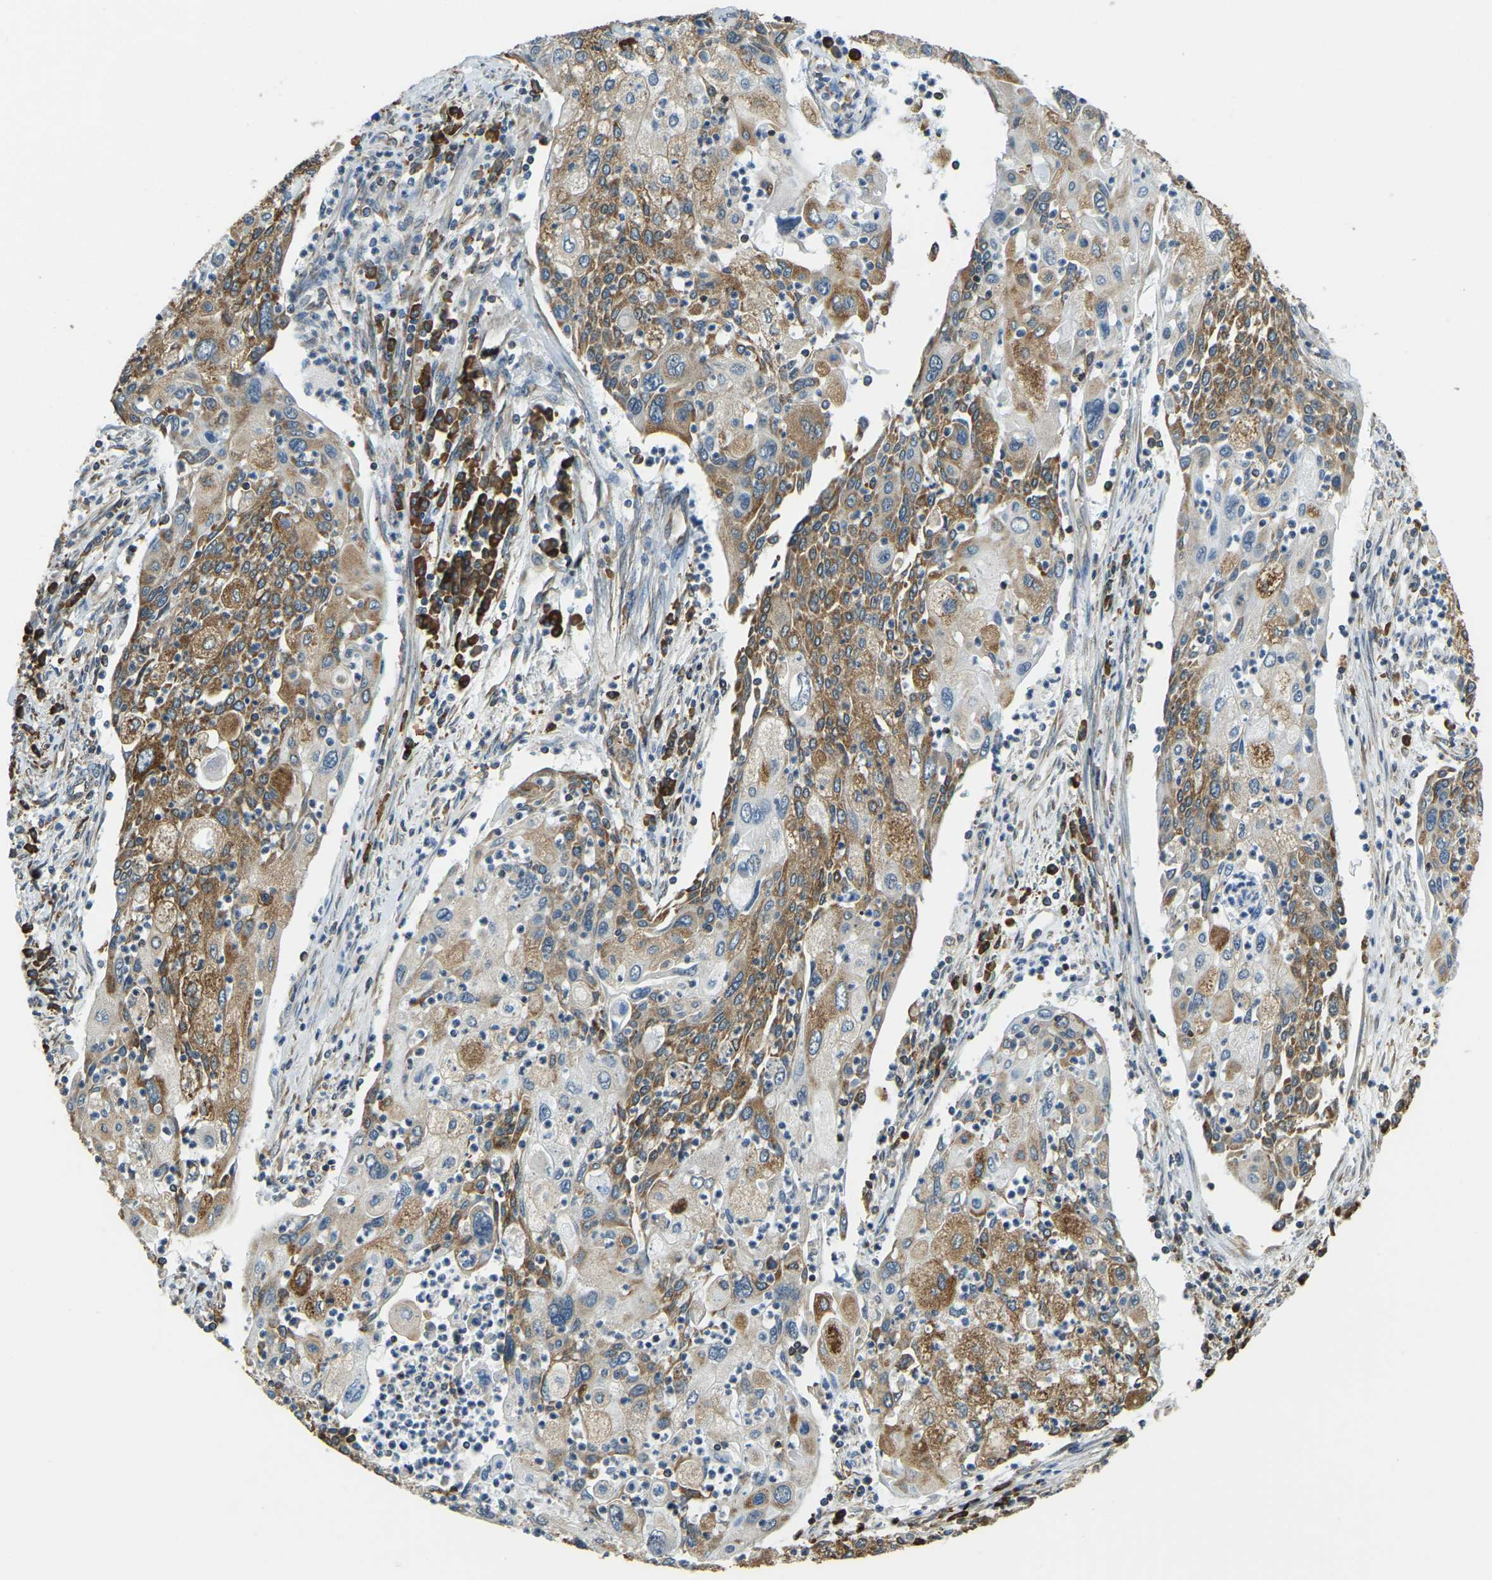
{"staining": {"intensity": "moderate", "quantity": ">75%", "location": "cytoplasmic/membranous"}, "tissue": "cervical cancer", "cell_type": "Tumor cells", "image_type": "cancer", "snomed": [{"axis": "morphology", "description": "Squamous cell carcinoma, NOS"}, {"axis": "topography", "description": "Cervix"}], "caption": "Immunohistochemical staining of human cervical squamous cell carcinoma shows moderate cytoplasmic/membranous protein expression in approximately >75% of tumor cells.", "gene": "RNF115", "patient": {"sex": "female", "age": 40}}